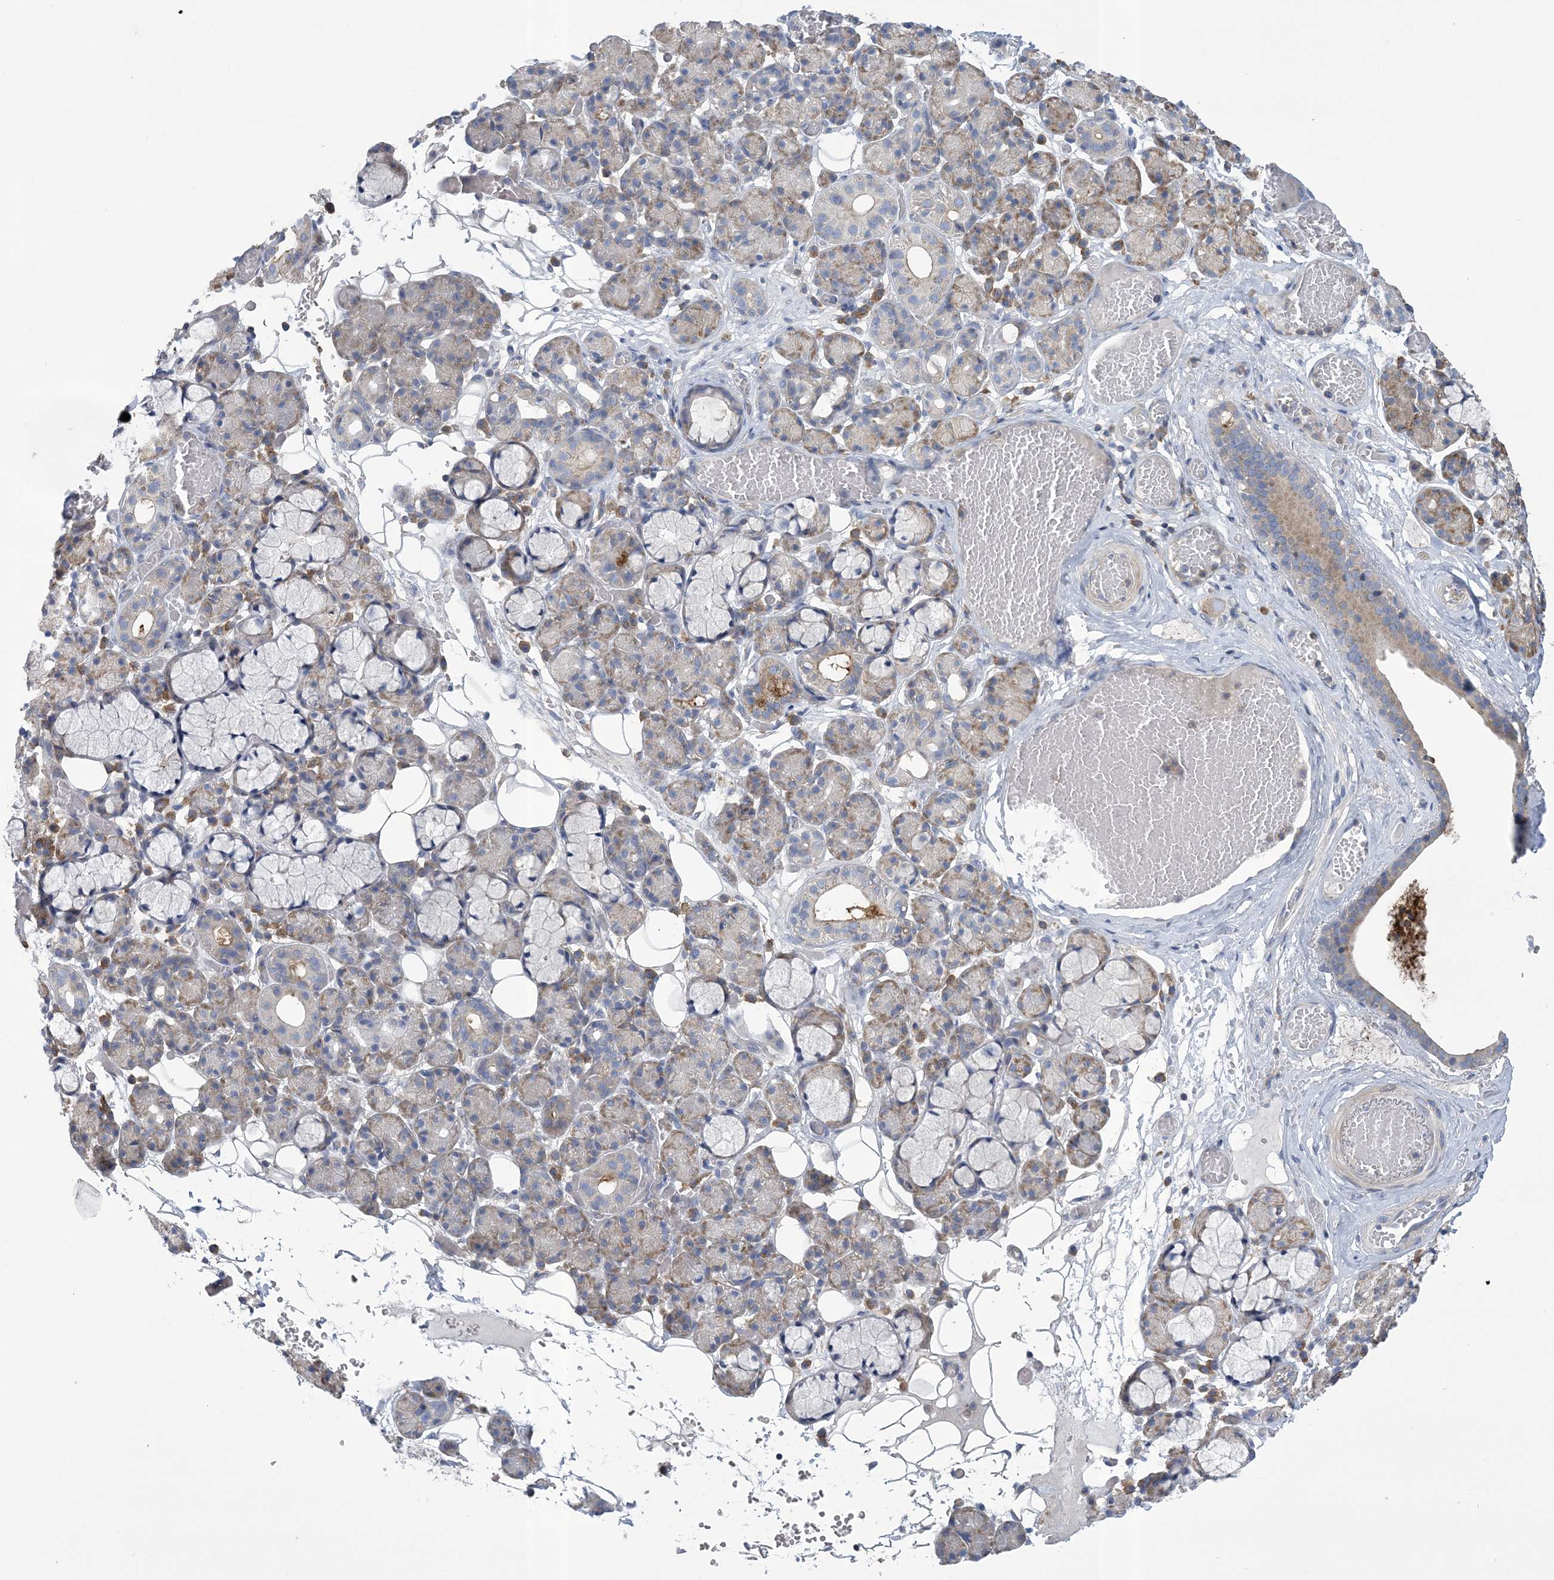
{"staining": {"intensity": "moderate", "quantity": "<25%", "location": "cytoplasmic/membranous"}, "tissue": "salivary gland", "cell_type": "Glandular cells", "image_type": "normal", "snomed": [{"axis": "morphology", "description": "Normal tissue, NOS"}, {"axis": "topography", "description": "Salivary gland"}], "caption": "Salivary gland stained with a brown dye displays moderate cytoplasmic/membranous positive staining in about <25% of glandular cells.", "gene": "ARSJ", "patient": {"sex": "male", "age": 63}}